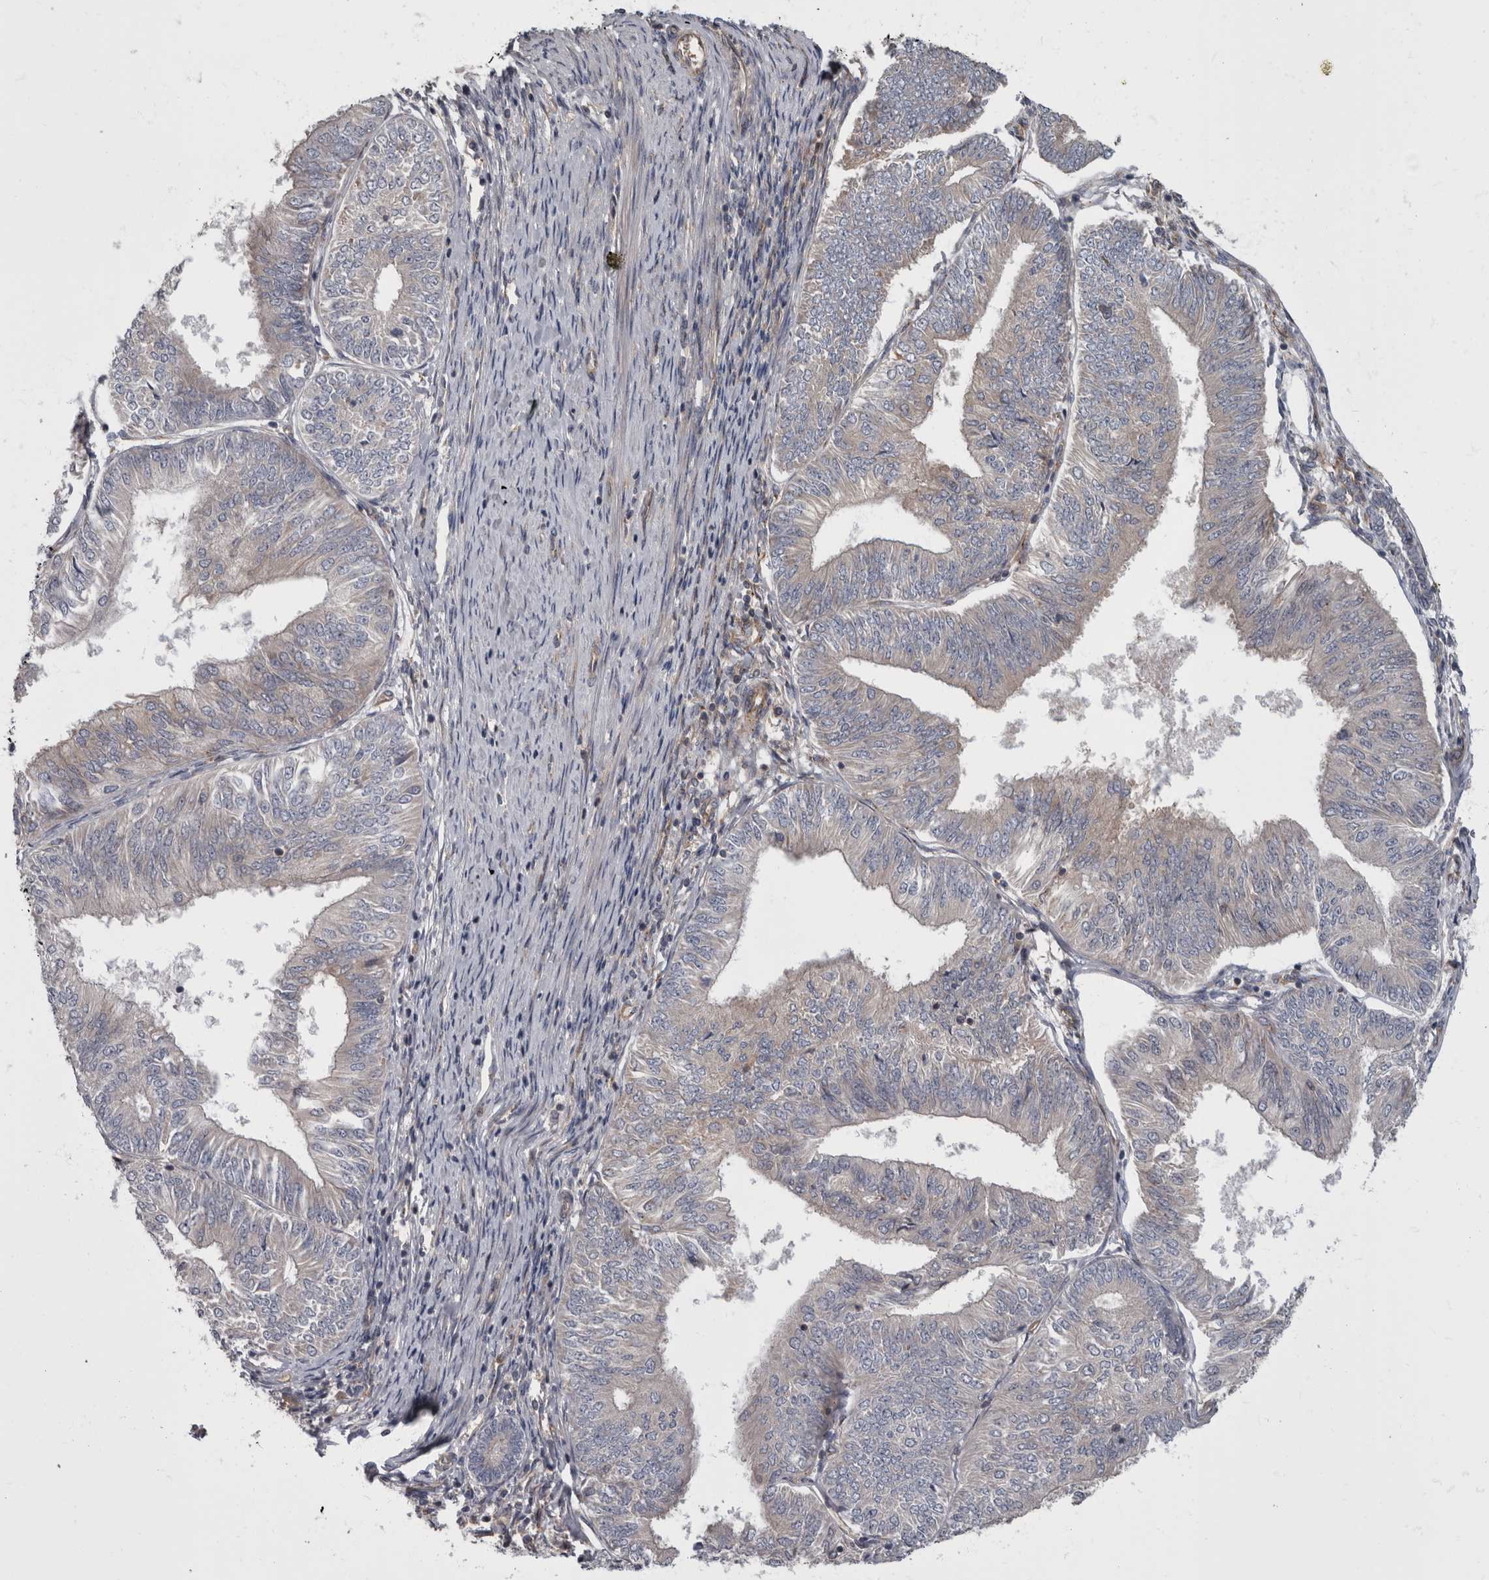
{"staining": {"intensity": "negative", "quantity": "none", "location": "none"}, "tissue": "endometrial cancer", "cell_type": "Tumor cells", "image_type": "cancer", "snomed": [{"axis": "morphology", "description": "Adenocarcinoma, NOS"}, {"axis": "topography", "description": "Endometrium"}], "caption": "Immunohistochemistry image of neoplastic tissue: endometrial cancer (adenocarcinoma) stained with DAB (3,3'-diaminobenzidine) shows no significant protein expression in tumor cells.", "gene": "HOOK3", "patient": {"sex": "female", "age": 58}}